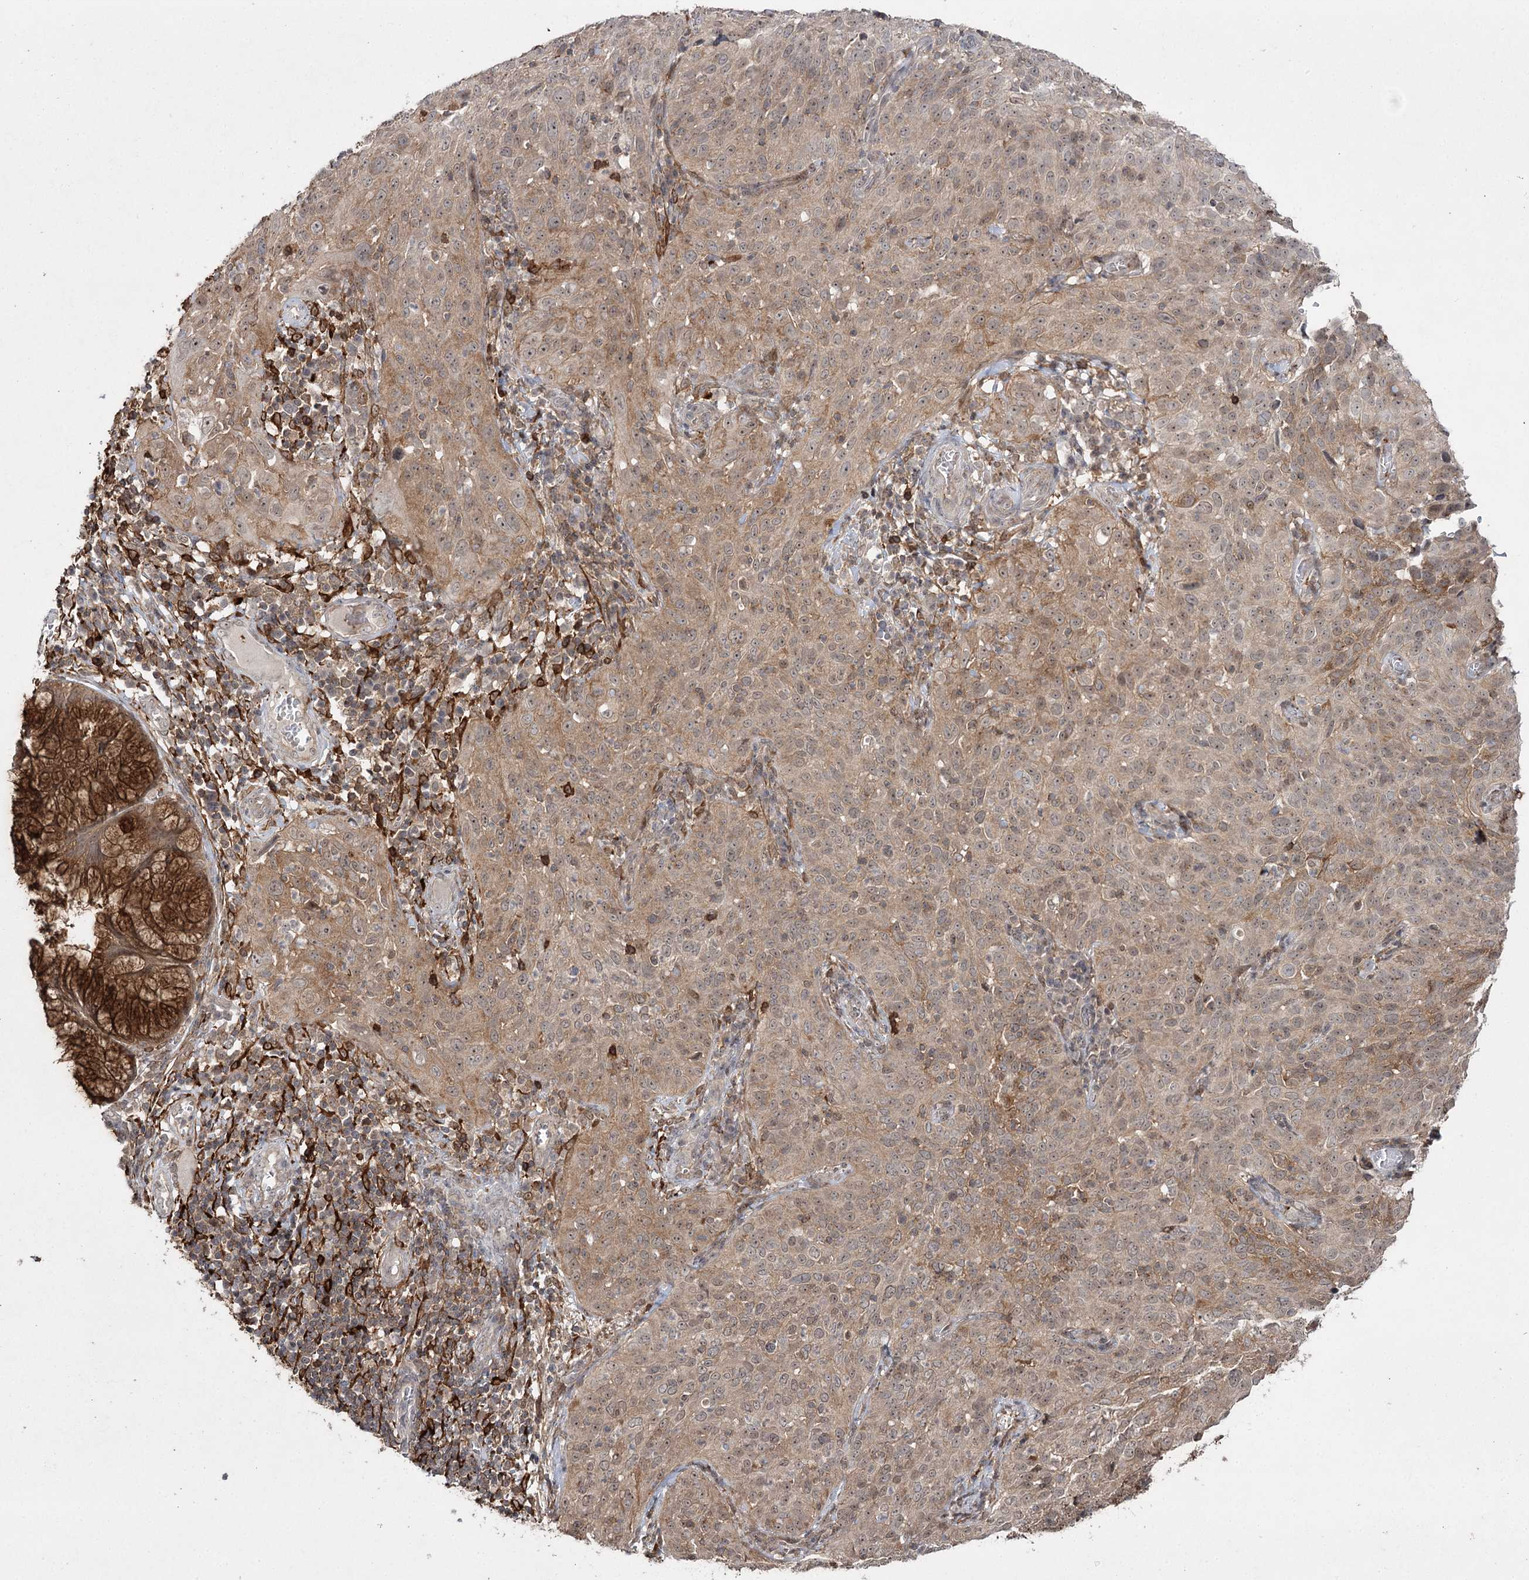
{"staining": {"intensity": "weak", "quantity": ">75%", "location": "cytoplasmic/membranous,nuclear"}, "tissue": "cervical cancer", "cell_type": "Tumor cells", "image_type": "cancer", "snomed": [{"axis": "morphology", "description": "Squamous cell carcinoma, NOS"}, {"axis": "topography", "description": "Cervix"}], "caption": "The photomicrograph shows a brown stain indicating the presence of a protein in the cytoplasmic/membranous and nuclear of tumor cells in cervical squamous cell carcinoma.", "gene": "WDR44", "patient": {"sex": "female", "age": 31}}